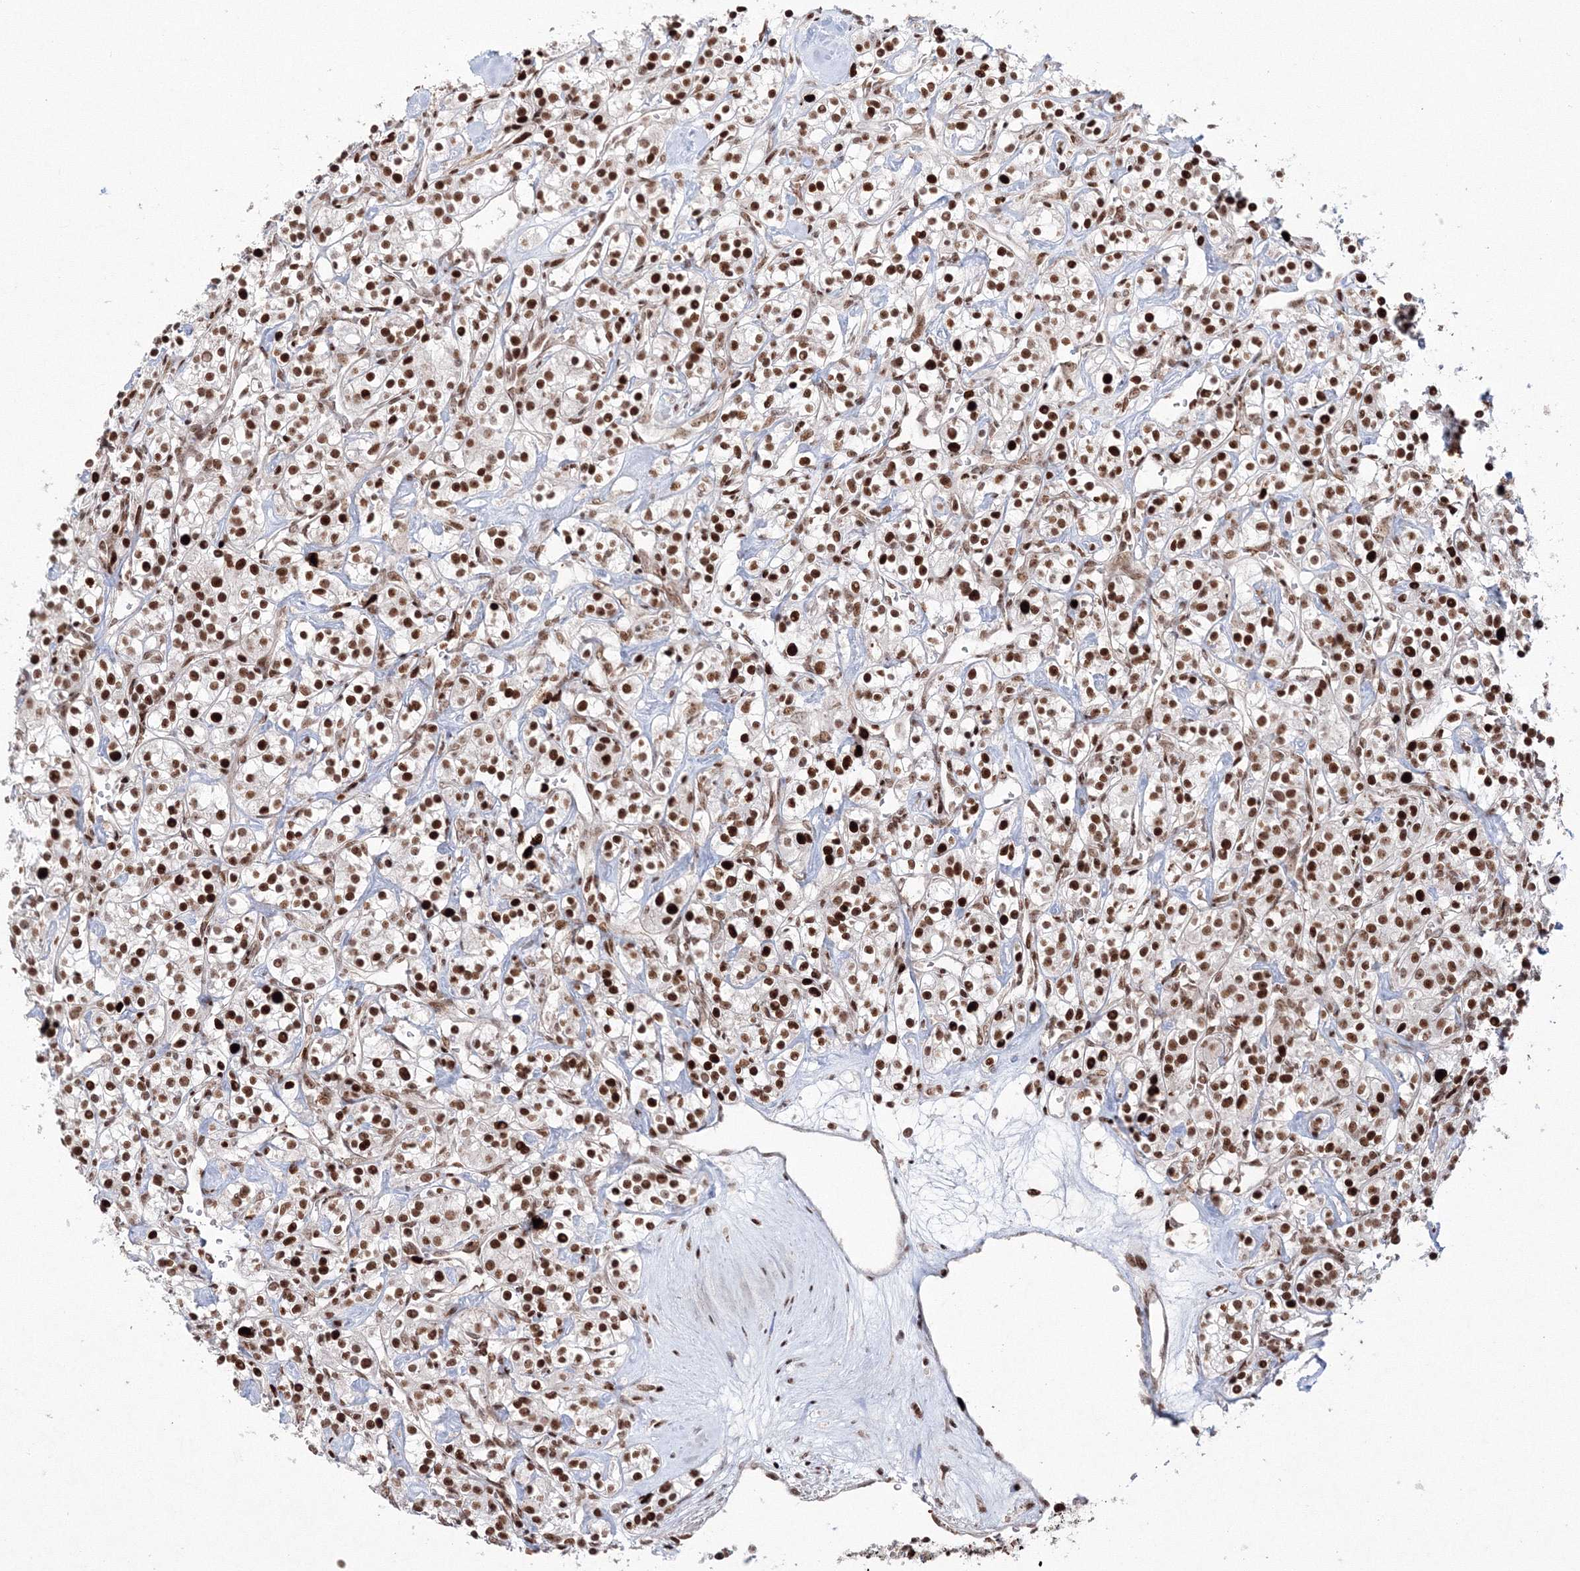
{"staining": {"intensity": "strong", "quantity": ">75%", "location": "nuclear"}, "tissue": "renal cancer", "cell_type": "Tumor cells", "image_type": "cancer", "snomed": [{"axis": "morphology", "description": "Adenocarcinoma, NOS"}, {"axis": "topography", "description": "Kidney"}], "caption": "There is high levels of strong nuclear staining in tumor cells of renal cancer (adenocarcinoma), as demonstrated by immunohistochemical staining (brown color).", "gene": "LIG1", "patient": {"sex": "male", "age": 77}}